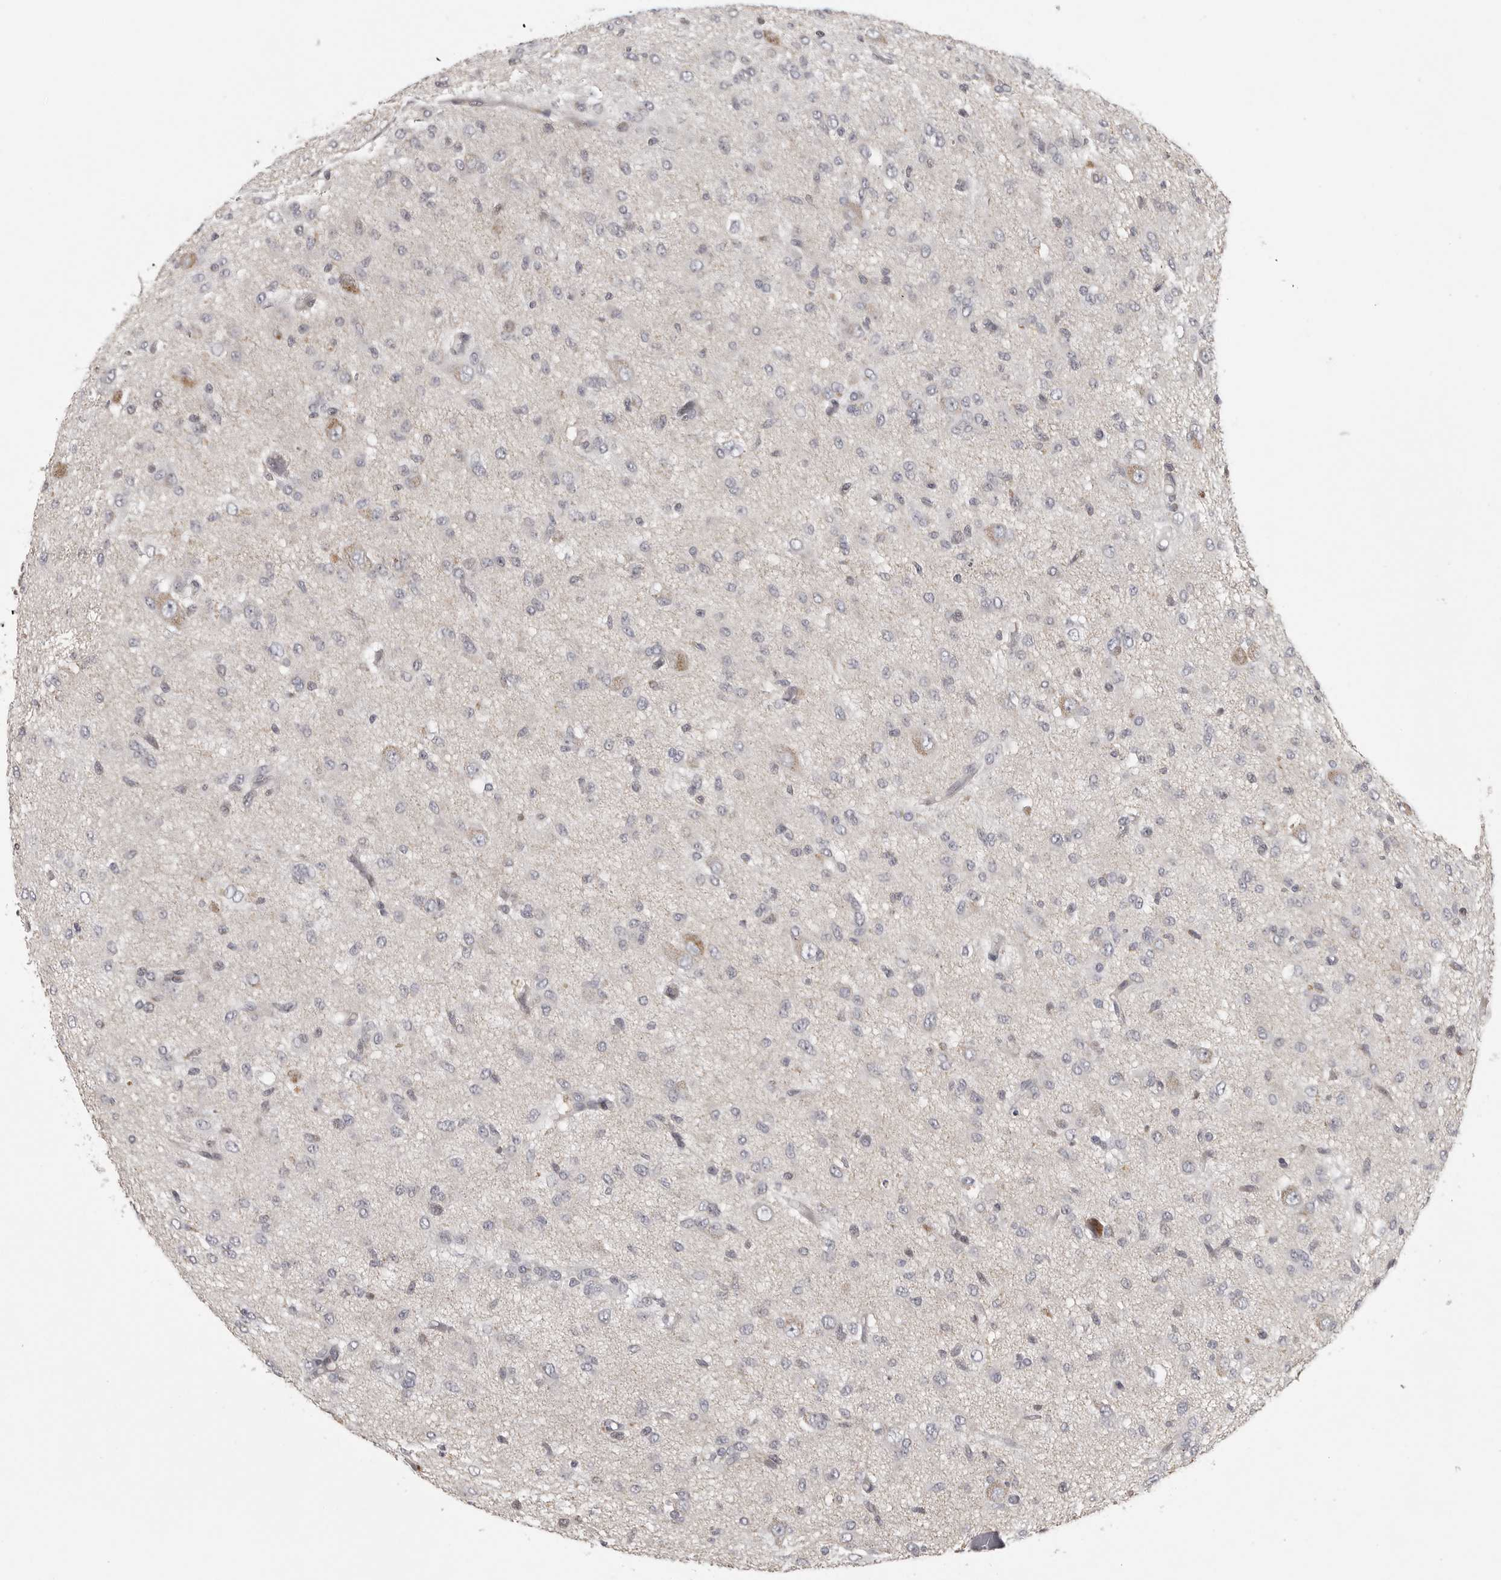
{"staining": {"intensity": "negative", "quantity": "none", "location": "none"}, "tissue": "glioma", "cell_type": "Tumor cells", "image_type": "cancer", "snomed": [{"axis": "morphology", "description": "Glioma, malignant, High grade"}, {"axis": "topography", "description": "Brain"}], "caption": "IHC of glioma reveals no expression in tumor cells.", "gene": "POLE2", "patient": {"sex": "female", "age": 59}}